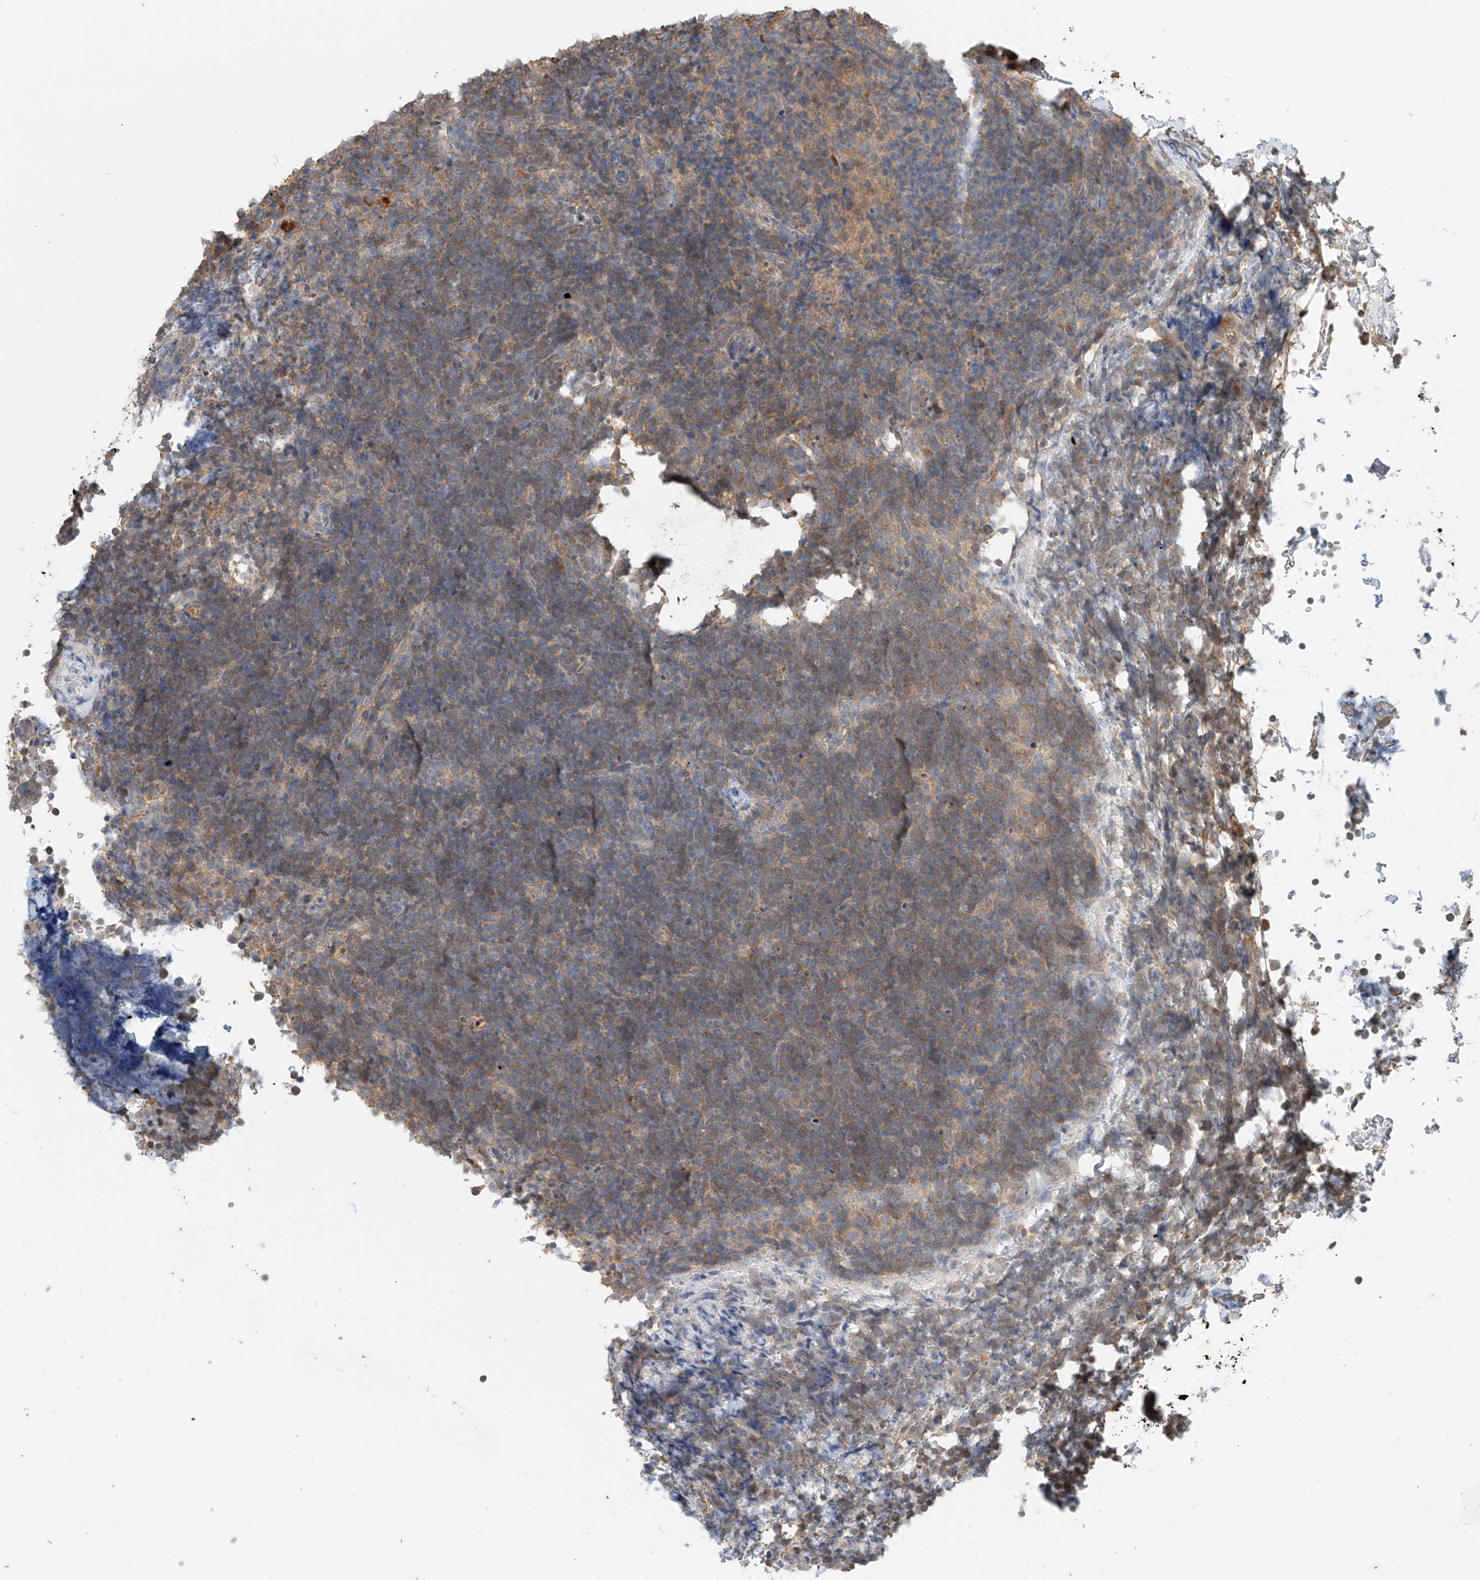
{"staining": {"intensity": "weak", "quantity": ">75%", "location": "cytoplasmic/membranous"}, "tissue": "lymphoma", "cell_type": "Tumor cells", "image_type": "cancer", "snomed": [{"axis": "morphology", "description": "Malignant lymphoma, non-Hodgkin's type, High grade"}, {"axis": "topography", "description": "Lymph node"}], "caption": "Tumor cells show weak cytoplasmic/membranous staining in about >75% of cells in high-grade malignant lymphoma, non-Hodgkin's type.", "gene": "GNB1L", "patient": {"sex": "male", "age": 13}}